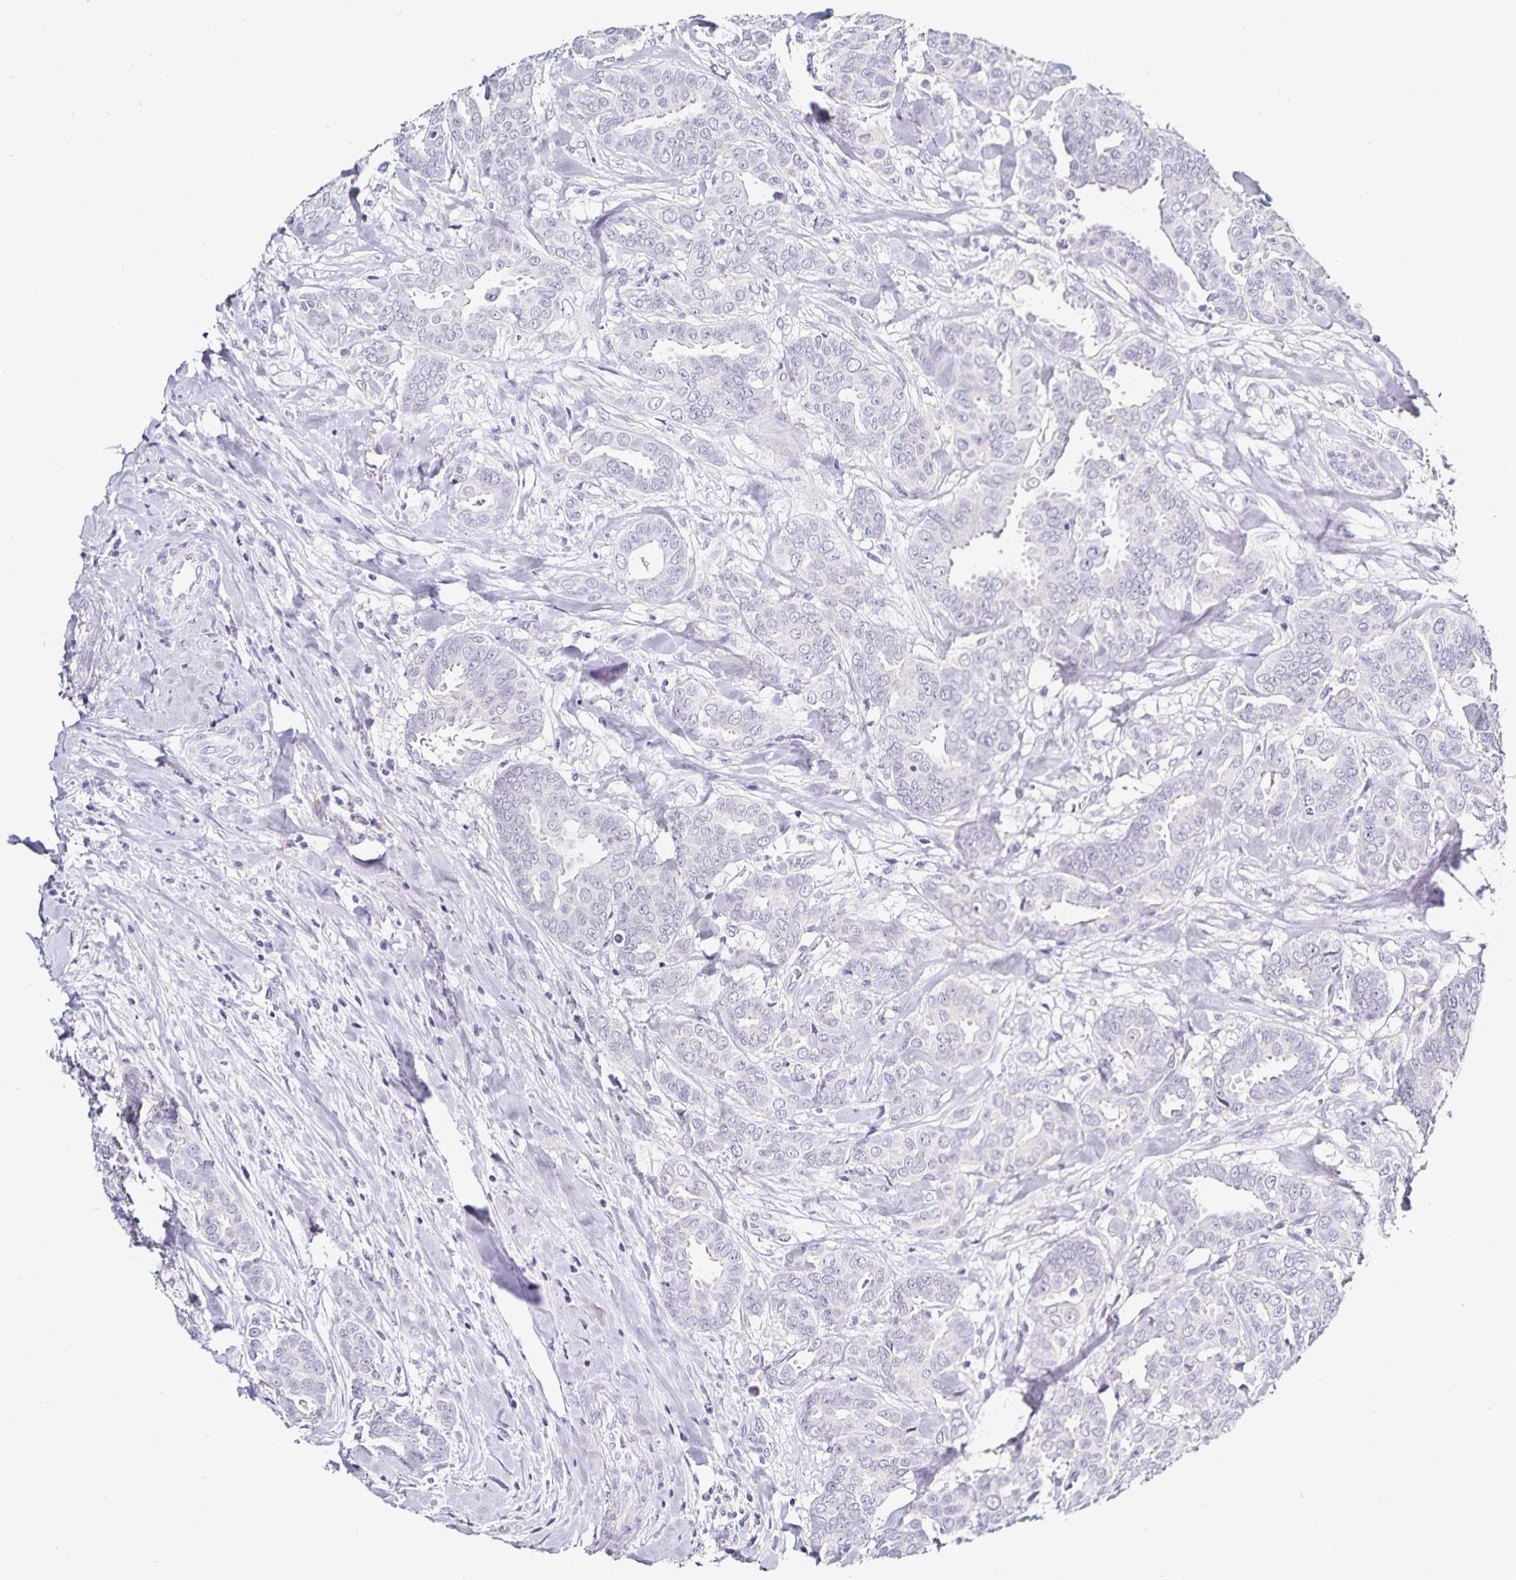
{"staining": {"intensity": "negative", "quantity": "none", "location": "none"}, "tissue": "breast cancer", "cell_type": "Tumor cells", "image_type": "cancer", "snomed": [{"axis": "morphology", "description": "Duct carcinoma"}, {"axis": "topography", "description": "Breast"}], "caption": "Immunohistochemistry (IHC) photomicrograph of neoplastic tissue: breast cancer (intraductal carcinoma) stained with DAB exhibits no significant protein expression in tumor cells.", "gene": "TTR", "patient": {"sex": "female", "age": 45}}